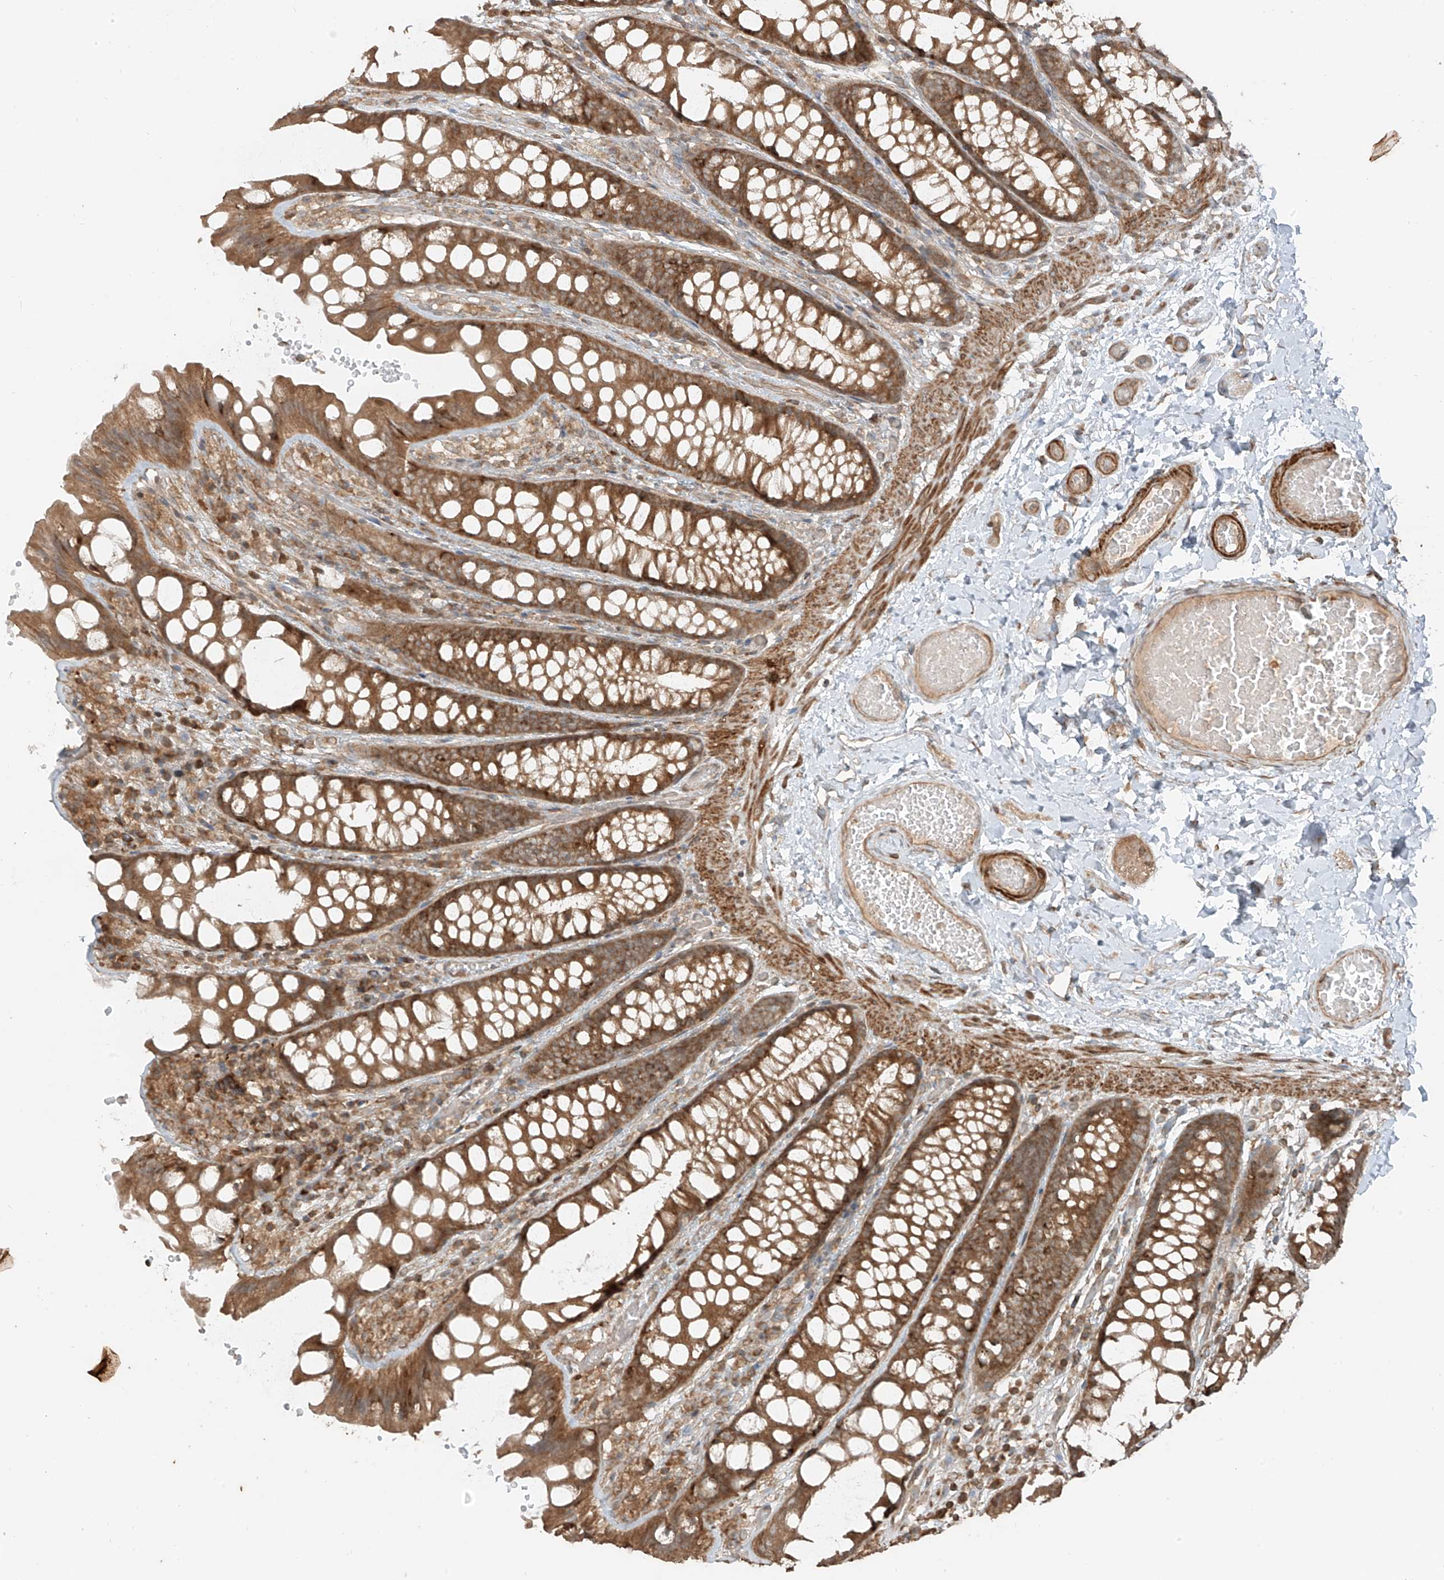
{"staining": {"intensity": "moderate", "quantity": ">75%", "location": "cytoplasmic/membranous"}, "tissue": "colon", "cell_type": "Endothelial cells", "image_type": "normal", "snomed": [{"axis": "morphology", "description": "Normal tissue, NOS"}, {"axis": "topography", "description": "Colon"}], "caption": "High-power microscopy captured an IHC image of benign colon, revealing moderate cytoplasmic/membranous expression in approximately >75% of endothelial cells. The staining is performed using DAB (3,3'-diaminobenzidine) brown chromogen to label protein expression. The nuclei are counter-stained blue using hematoxylin.", "gene": "ANKZF1", "patient": {"sex": "male", "age": 47}}